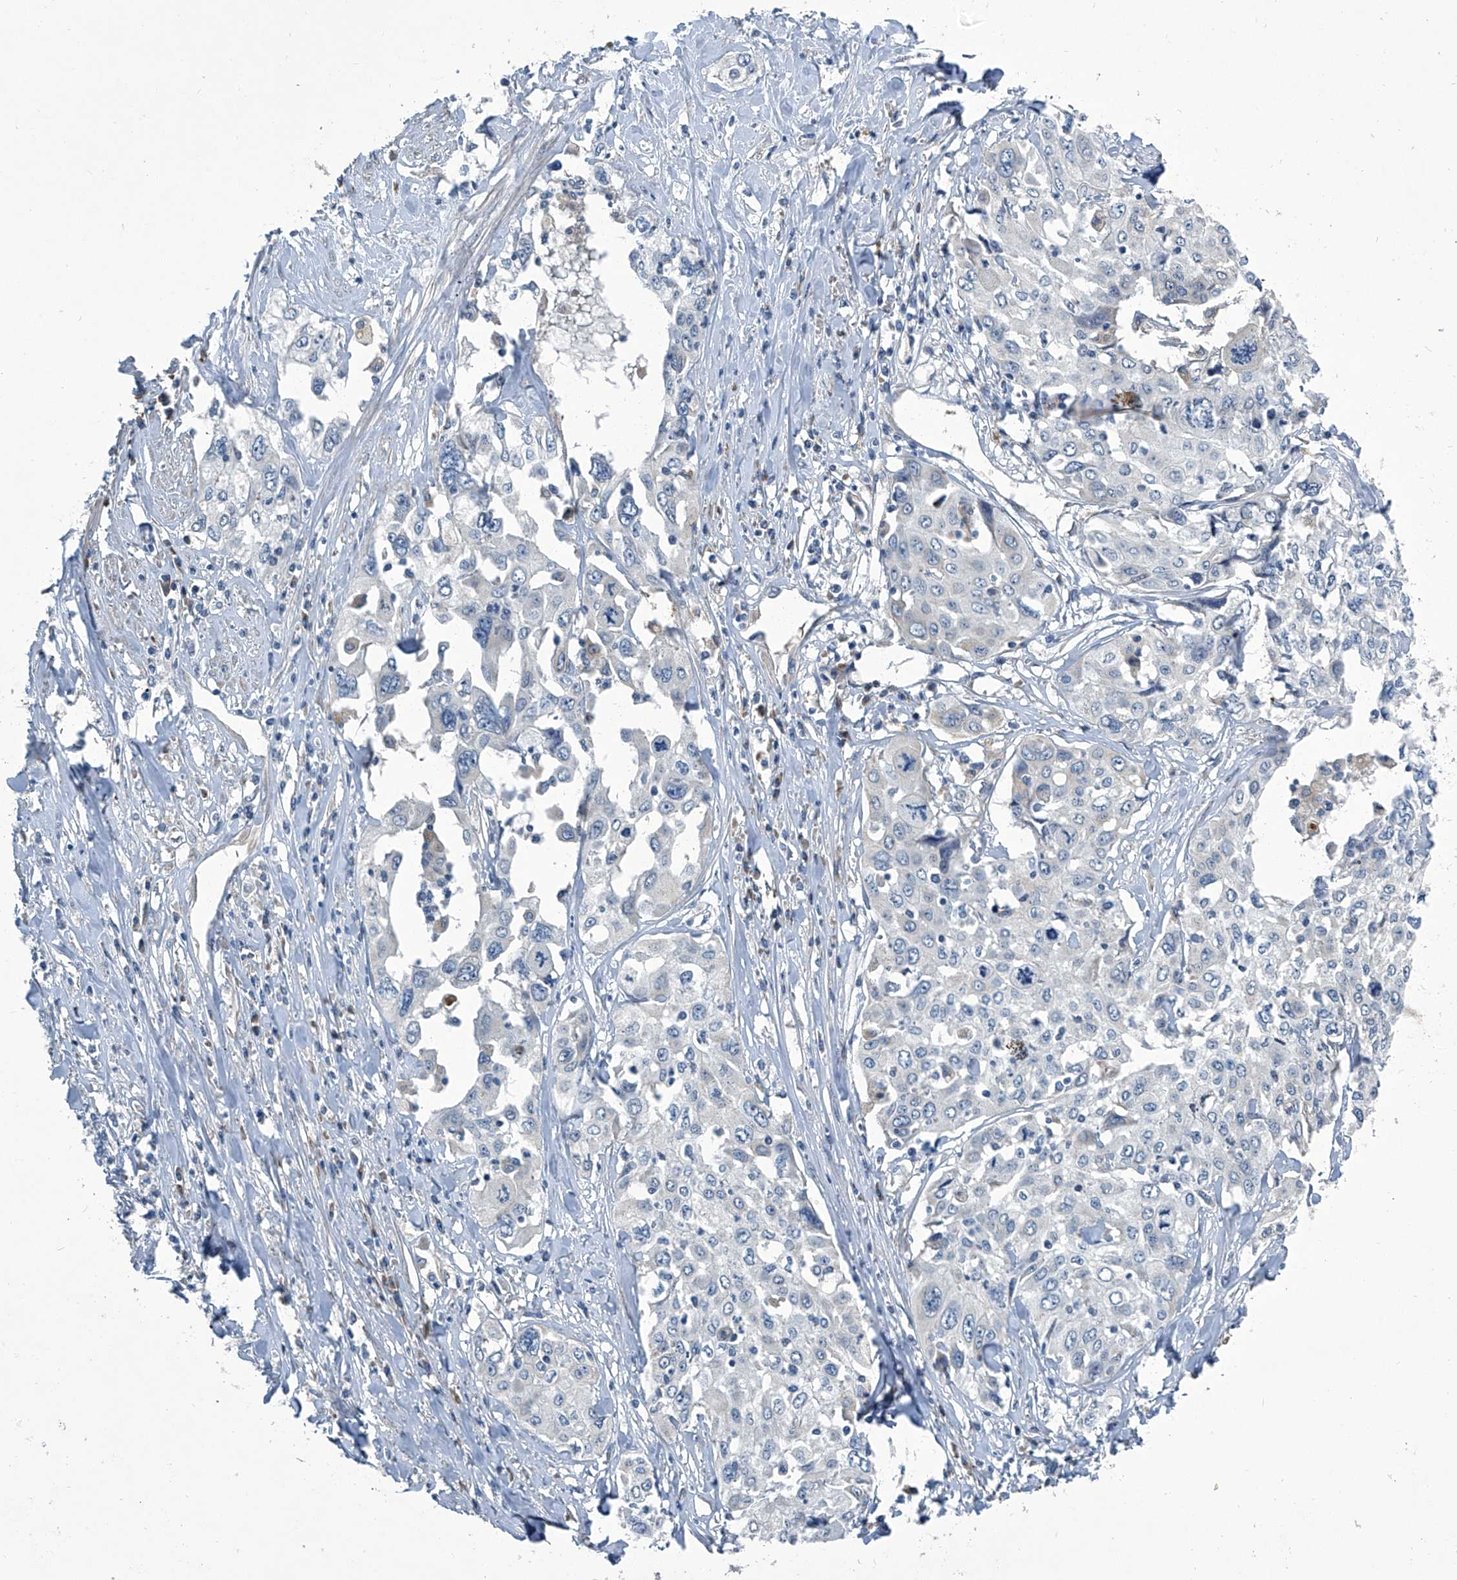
{"staining": {"intensity": "negative", "quantity": "none", "location": "none"}, "tissue": "cervical cancer", "cell_type": "Tumor cells", "image_type": "cancer", "snomed": [{"axis": "morphology", "description": "Squamous cell carcinoma, NOS"}, {"axis": "topography", "description": "Cervix"}], "caption": "This is a image of immunohistochemistry staining of cervical cancer (squamous cell carcinoma), which shows no expression in tumor cells.", "gene": "SLC26A11", "patient": {"sex": "female", "age": 31}}